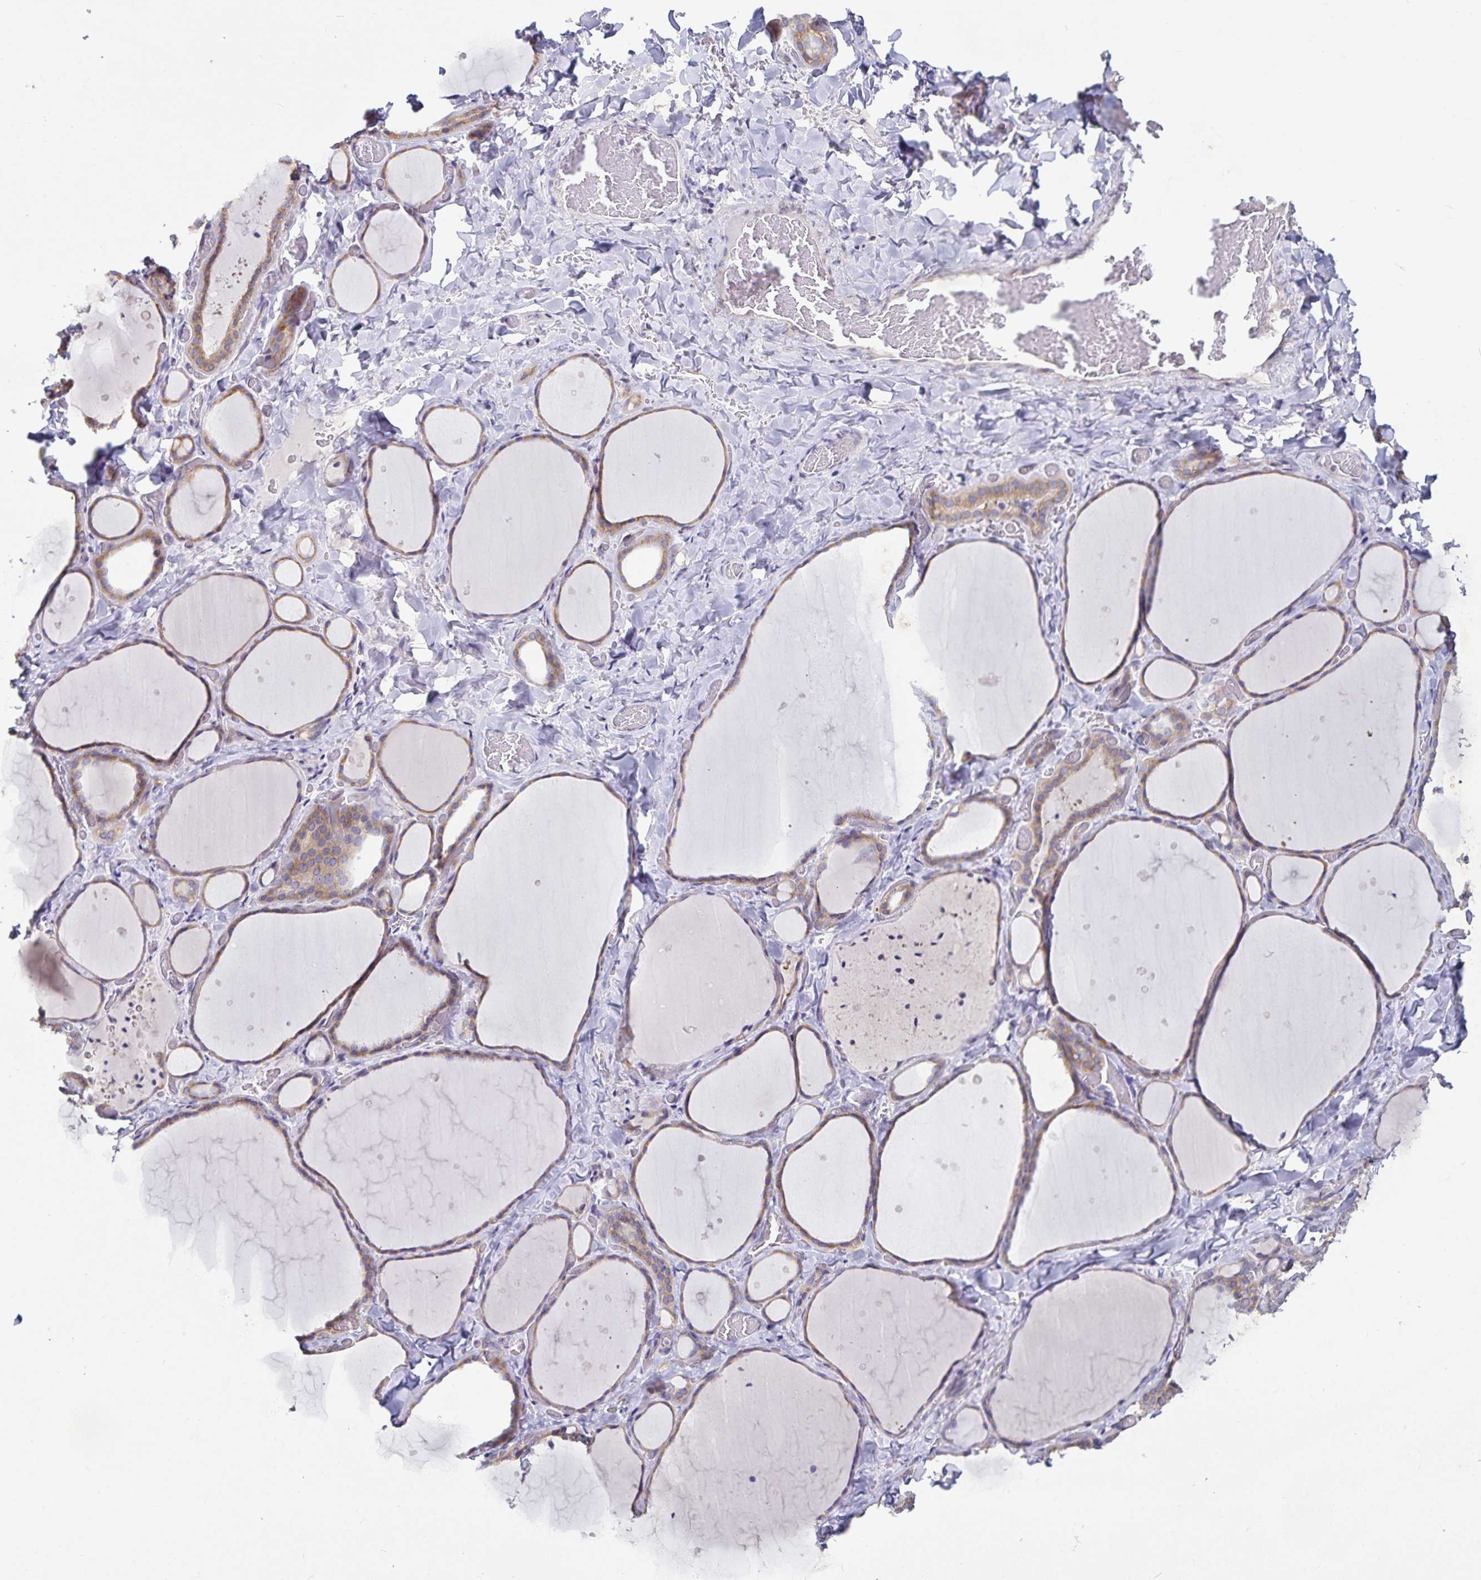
{"staining": {"intensity": "weak", "quantity": ">75%", "location": "cytoplasmic/membranous"}, "tissue": "thyroid gland", "cell_type": "Glandular cells", "image_type": "normal", "snomed": [{"axis": "morphology", "description": "Normal tissue, NOS"}, {"axis": "topography", "description": "Thyroid gland"}], "caption": "Glandular cells reveal low levels of weak cytoplasmic/membranous expression in about >75% of cells in normal human thyroid gland. (IHC, brightfield microscopy, high magnification).", "gene": "FAM120A", "patient": {"sex": "female", "age": 36}}